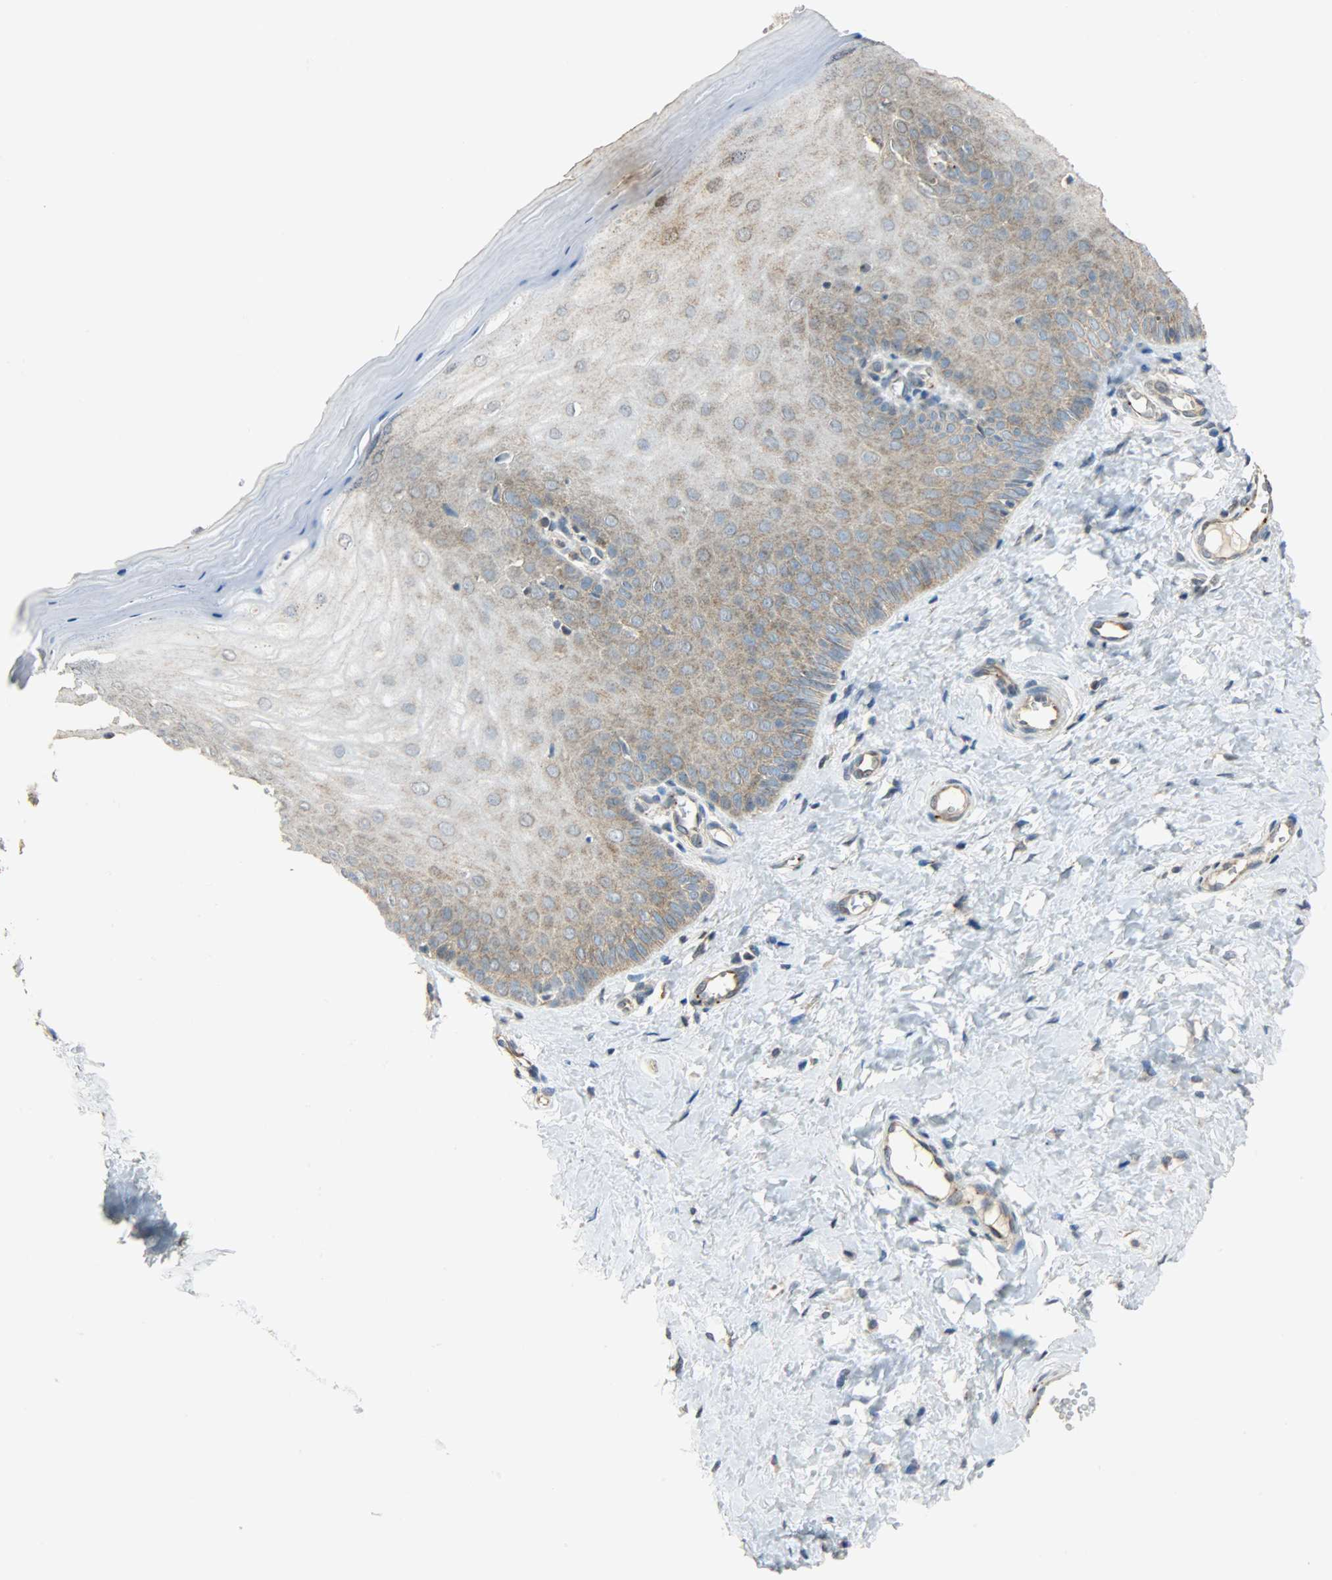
{"staining": {"intensity": "moderate", "quantity": ">75%", "location": "cytoplasmic/membranous"}, "tissue": "cervix", "cell_type": "Glandular cells", "image_type": "normal", "snomed": [{"axis": "morphology", "description": "Normal tissue, NOS"}, {"axis": "topography", "description": "Cervix"}], "caption": "This photomicrograph demonstrates benign cervix stained with immunohistochemistry to label a protein in brown. The cytoplasmic/membranous of glandular cells show moderate positivity for the protein. Nuclei are counter-stained blue.", "gene": "GIT2", "patient": {"sex": "female", "age": 55}}